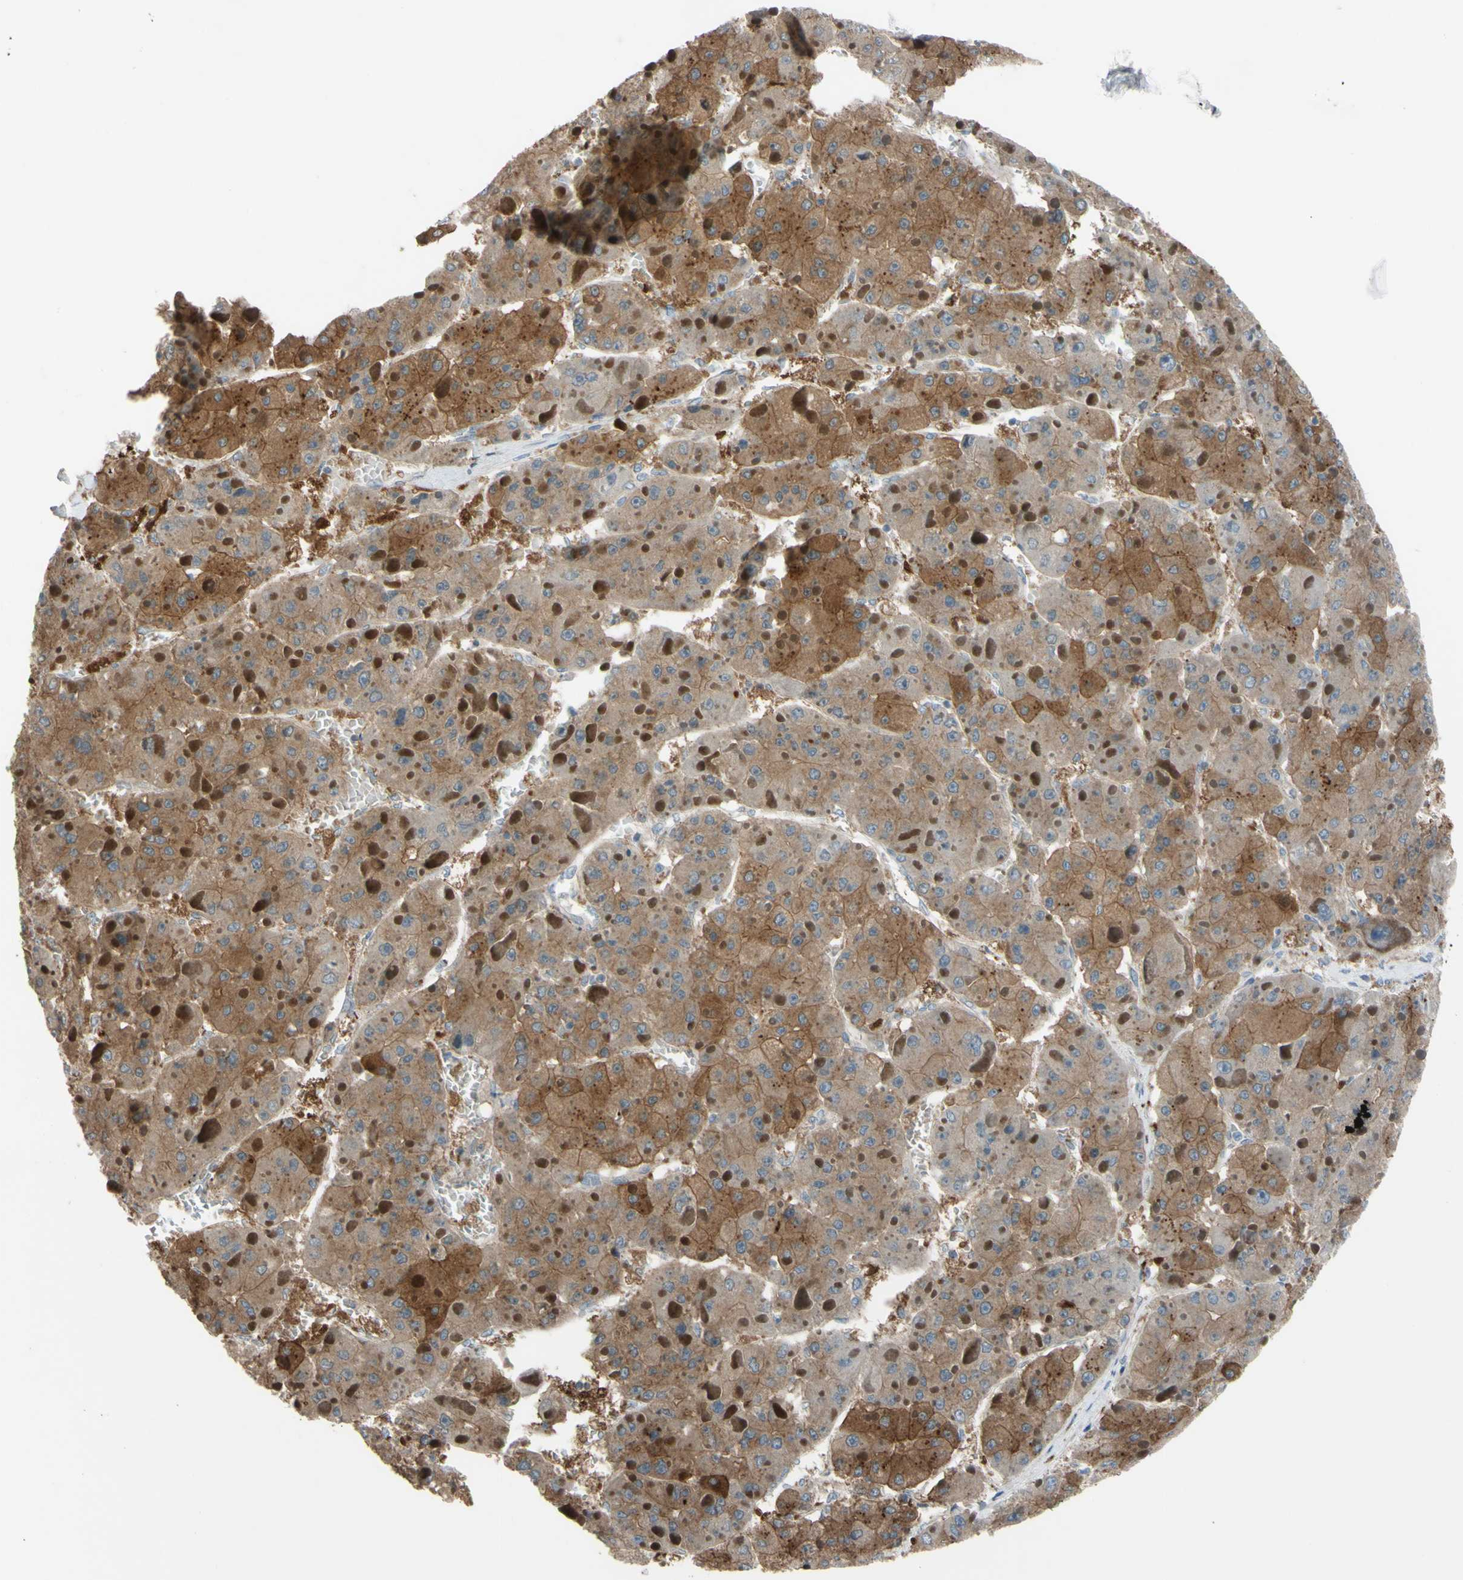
{"staining": {"intensity": "moderate", "quantity": ">75%", "location": "cytoplasmic/membranous"}, "tissue": "liver cancer", "cell_type": "Tumor cells", "image_type": "cancer", "snomed": [{"axis": "morphology", "description": "Carcinoma, Hepatocellular, NOS"}, {"axis": "topography", "description": "Liver"}], "caption": "There is medium levels of moderate cytoplasmic/membranous expression in tumor cells of liver hepatocellular carcinoma, as demonstrated by immunohistochemical staining (brown color).", "gene": "AFP", "patient": {"sex": "female", "age": 73}}